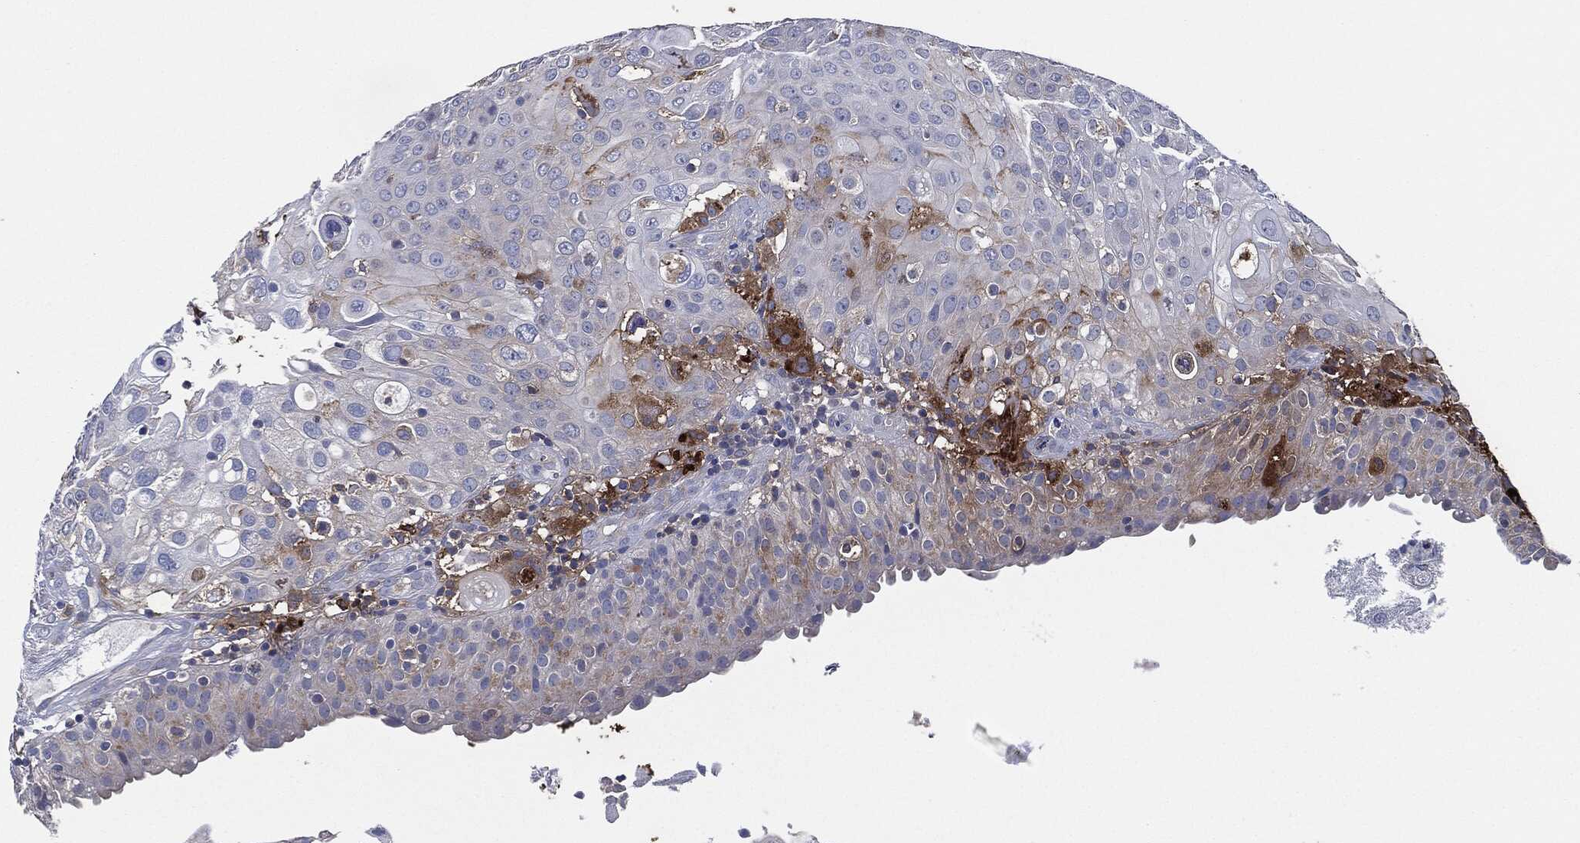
{"staining": {"intensity": "moderate", "quantity": "<25%", "location": "cytoplasmic/membranous"}, "tissue": "urothelial cancer", "cell_type": "Tumor cells", "image_type": "cancer", "snomed": [{"axis": "morphology", "description": "Urothelial carcinoma, High grade"}, {"axis": "topography", "description": "Urinary bladder"}], "caption": "Protein staining of urothelial carcinoma (high-grade) tissue reveals moderate cytoplasmic/membranous expression in approximately <25% of tumor cells.", "gene": "TMEM11", "patient": {"sex": "female", "age": 79}}